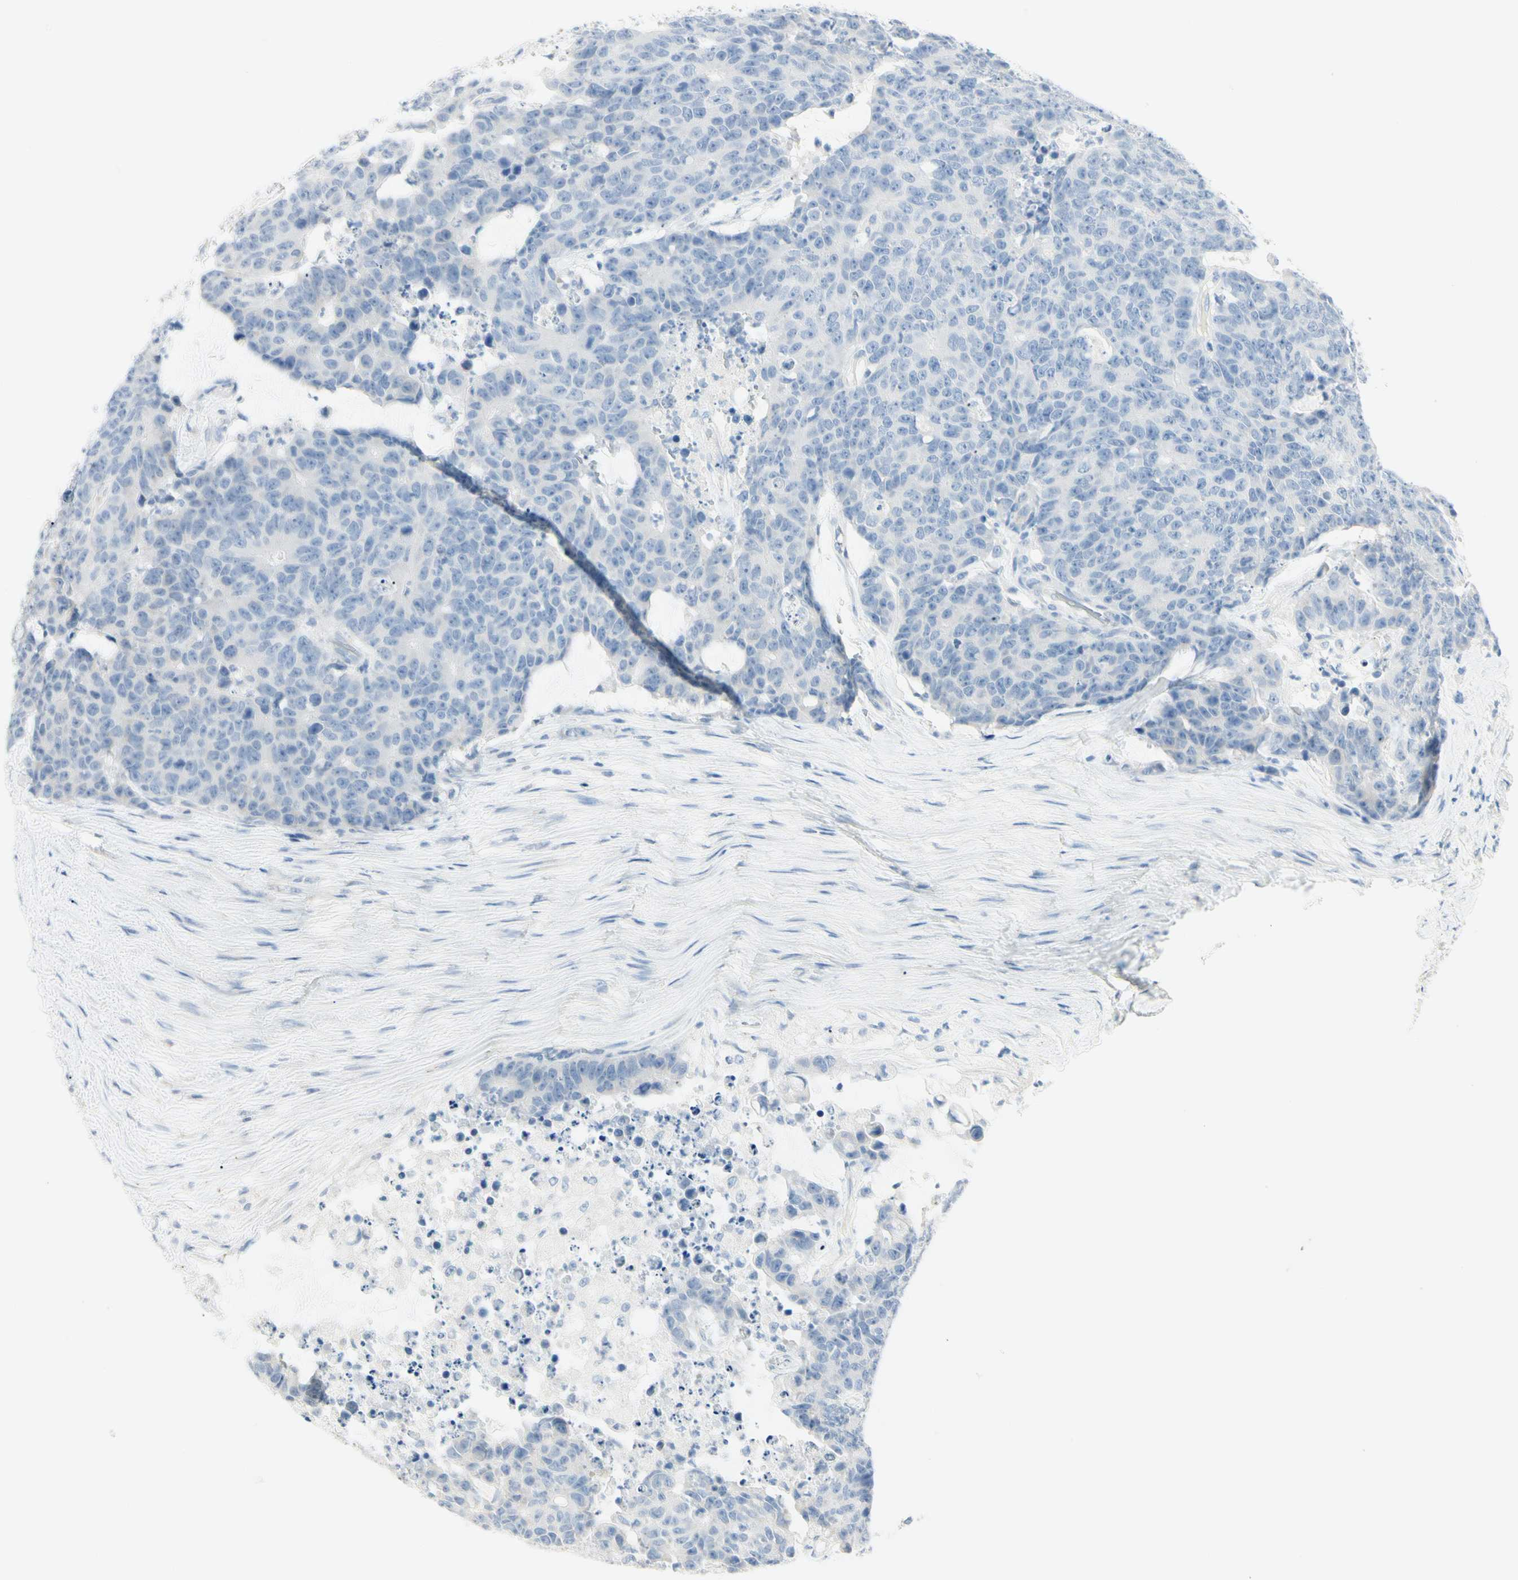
{"staining": {"intensity": "negative", "quantity": "none", "location": "none"}, "tissue": "colorectal cancer", "cell_type": "Tumor cells", "image_type": "cancer", "snomed": [{"axis": "morphology", "description": "Adenocarcinoma, NOS"}, {"axis": "topography", "description": "Colon"}], "caption": "DAB immunohistochemical staining of human colorectal cancer exhibits no significant expression in tumor cells.", "gene": "ALDH18A1", "patient": {"sex": "female", "age": 86}}